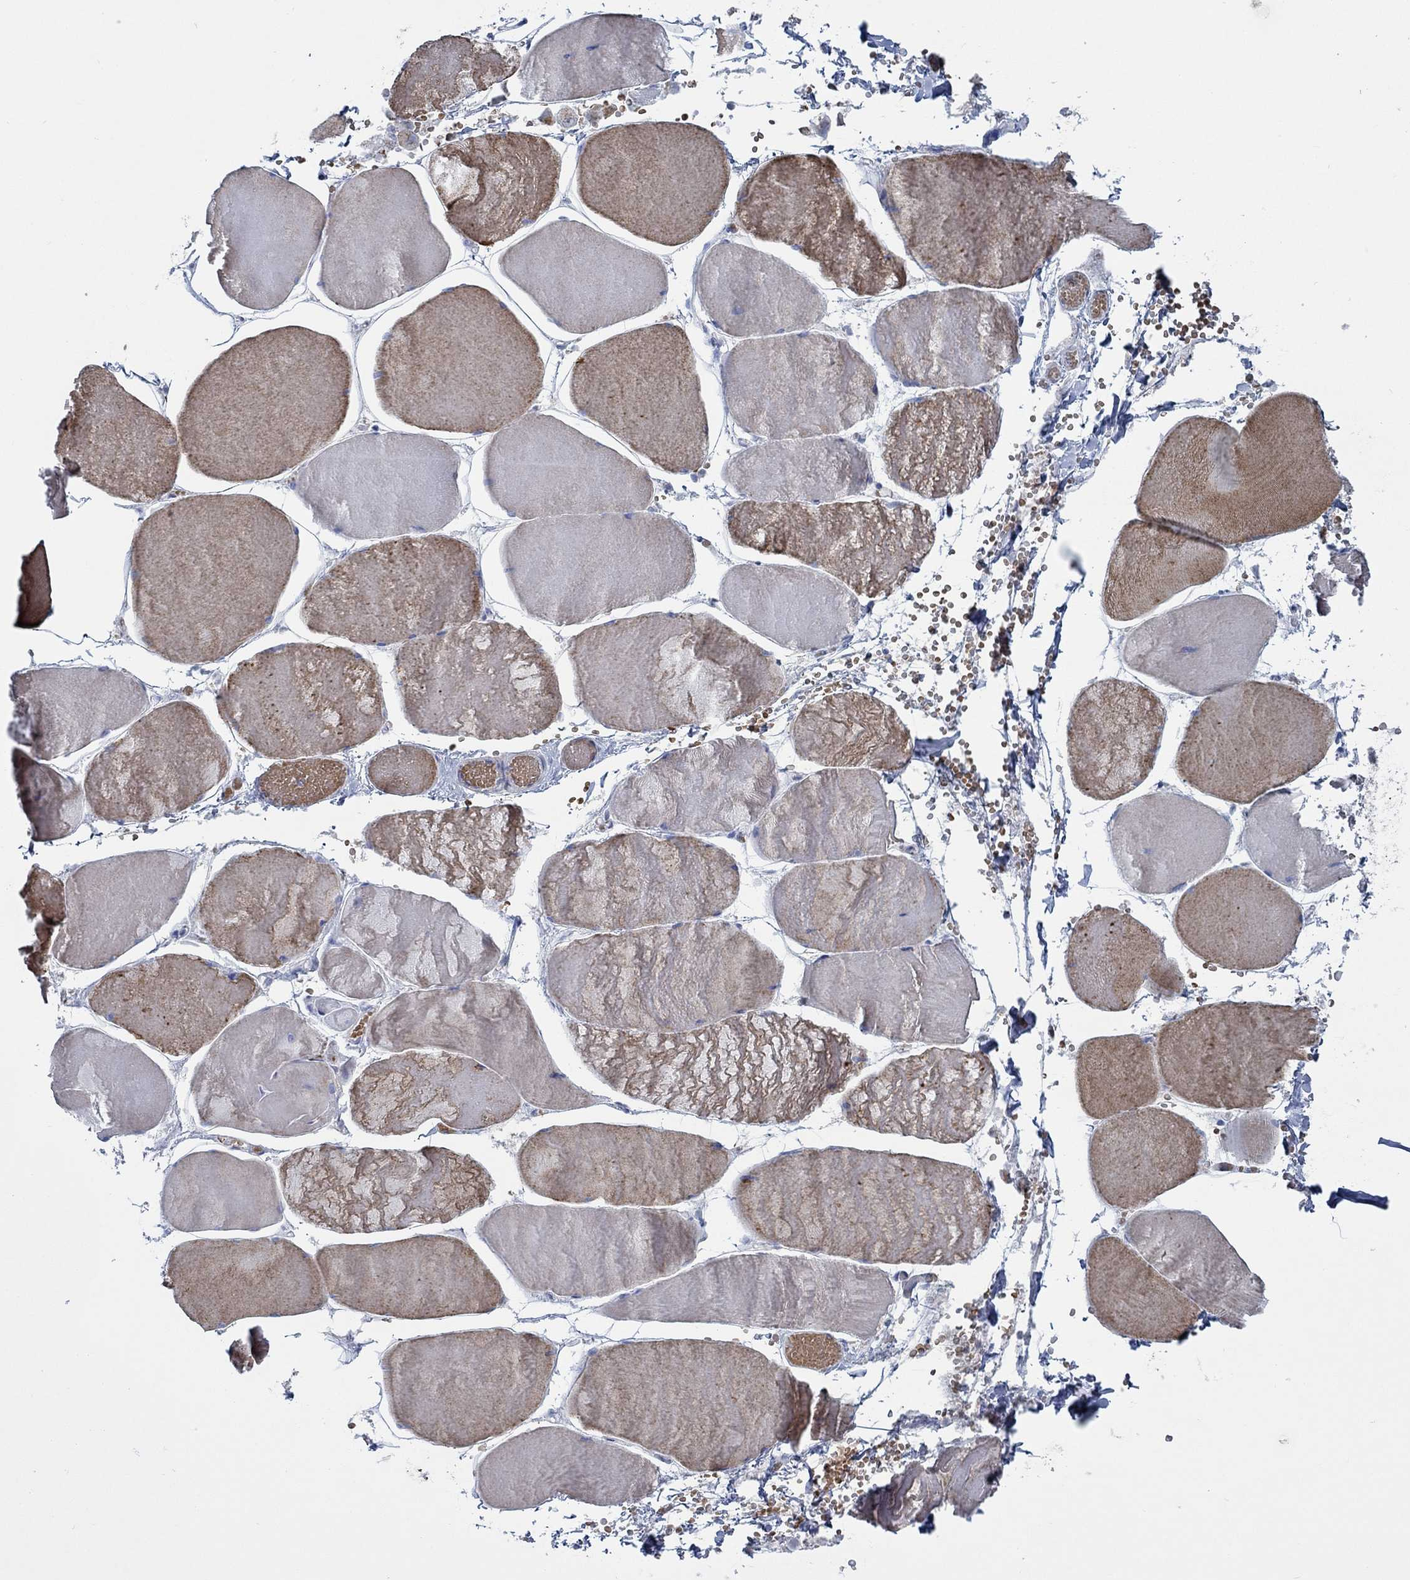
{"staining": {"intensity": "moderate", "quantity": ">75%", "location": "cytoplasmic/membranous"}, "tissue": "skeletal muscle", "cell_type": "Myocytes", "image_type": "normal", "snomed": [{"axis": "morphology", "description": "Normal tissue, NOS"}, {"axis": "morphology", "description": "Malignant melanoma, Metastatic site"}, {"axis": "topography", "description": "Skeletal muscle"}], "caption": "Immunohistochemistry (IHC) staining of unremarkable skeletal muscle, which exhibits medium levels of moderate cytoplasmic/membranous staining in about >75% of myocytes indicating moderate cytoplasmic/membranous protein staining. The staining was performed using DAB (3,3'-diaminobenzidine) (brown) for protein detection and nuclei were counterstained in hematoxylin (blue).", "gene": "GLOD5", "patient": {"sex": "male", "age": 50}}